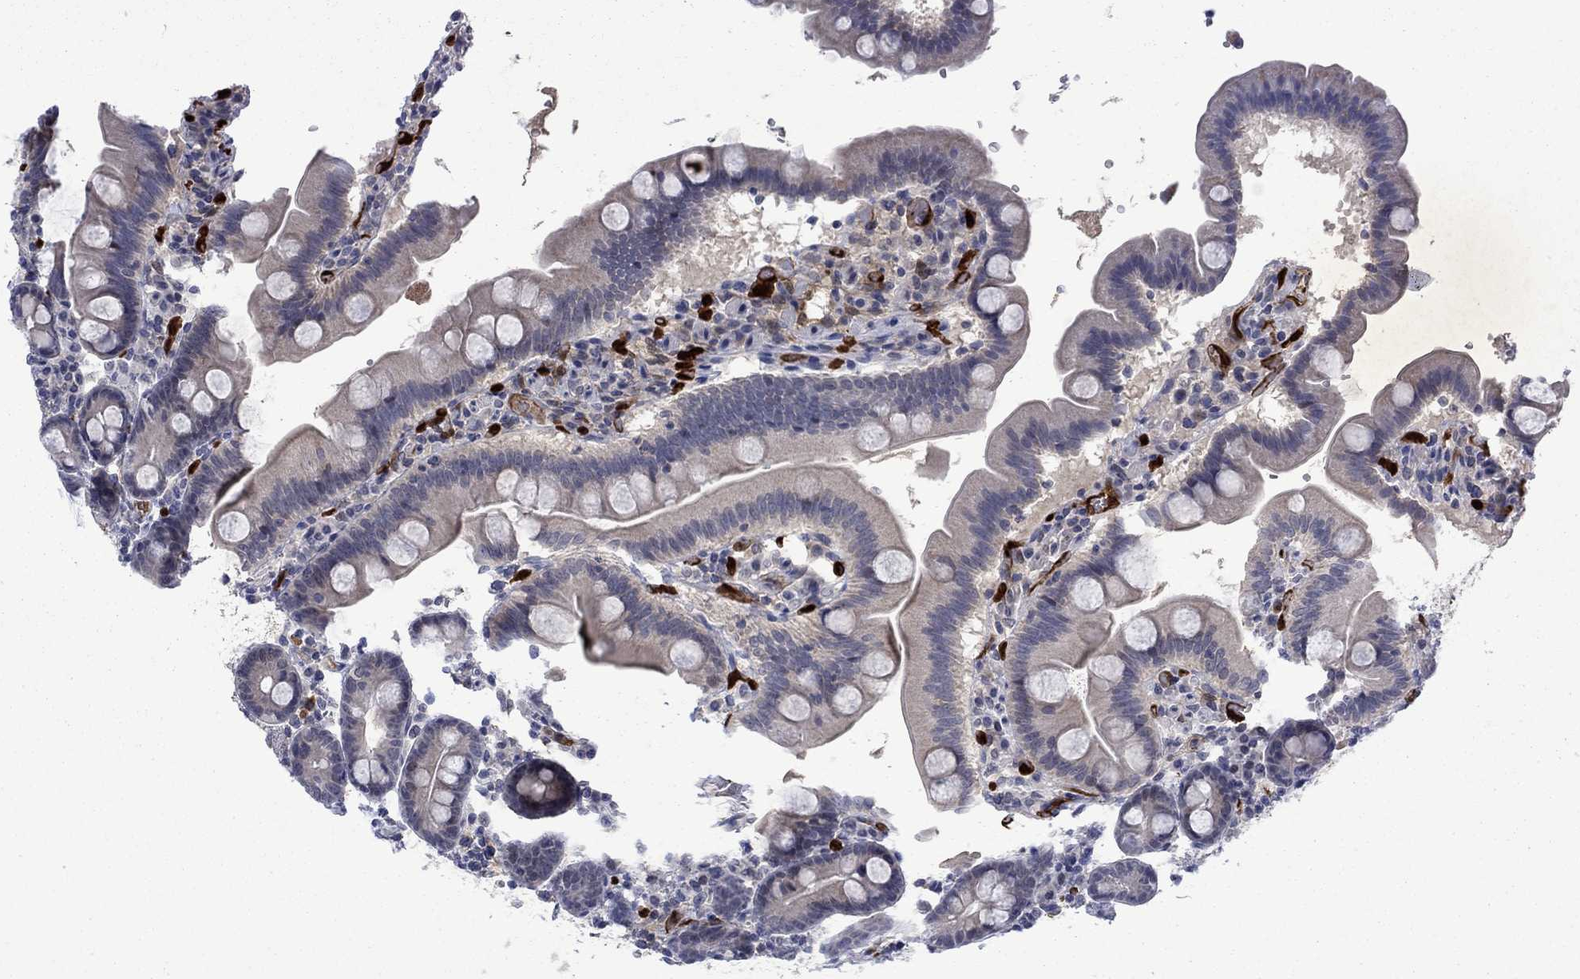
{"staining": {"intensity": "negative", "quantity": "none", "location": "none"}, "tissue": "duodenum", "cell_type": "Glandular cells", "image_type": "normal", "snomed": [{"axis": "morphology", "description": "Normal tissue, NOS"}, {"axis": "topography", "description": "Duodenum"}], "caption": "The image reveals no significant positivity in glandular cells of duodenum. (DAB immunohistochemistry visualized using brightfield microscopy, high magnification).", "gene": "AGL", "patient": {"sex": "male", "age": 59}}